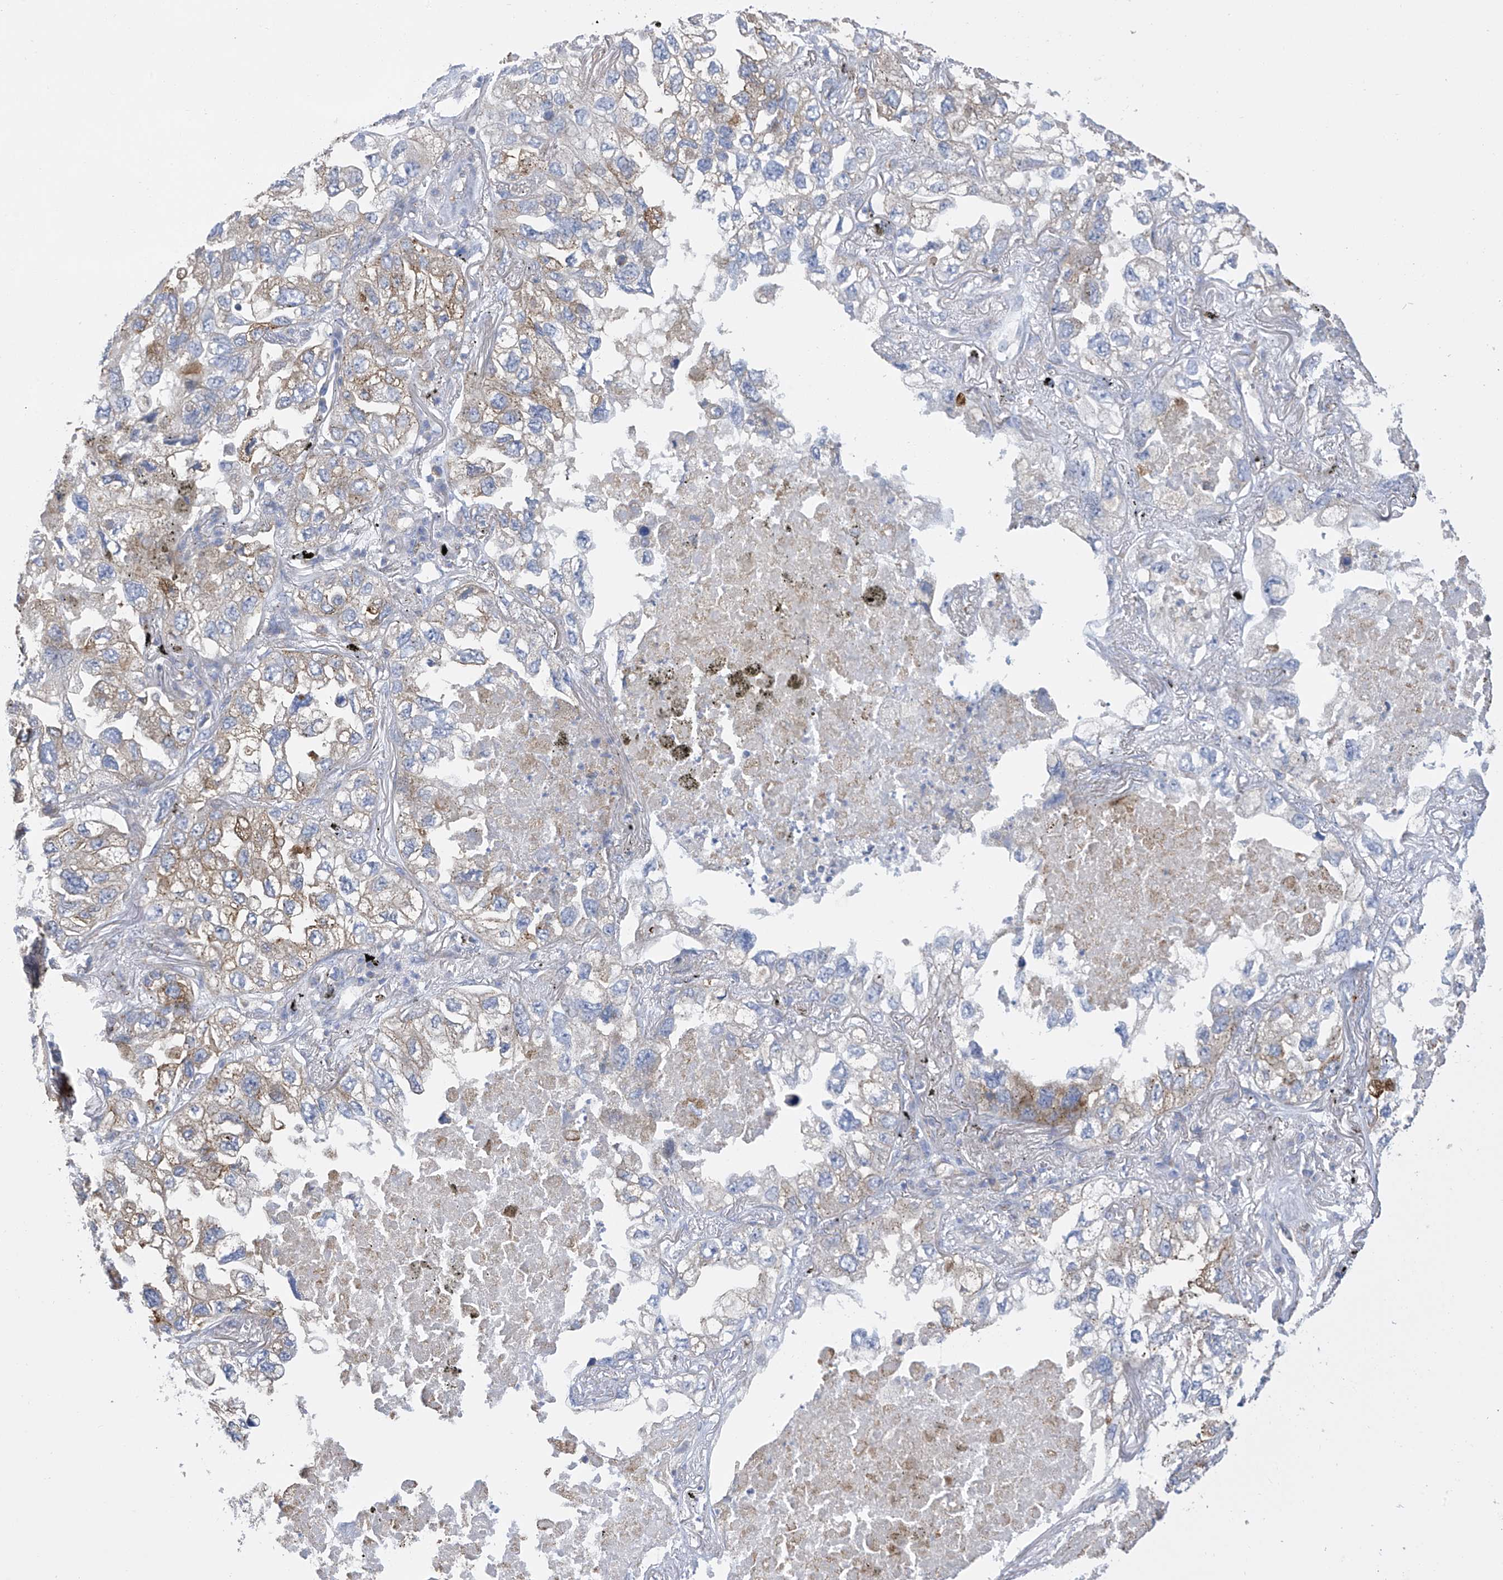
{"staining": {"intensity": "moderate", "quantity": "<25%", "location": "cytoplasmic/membranous"}, "tissue": "lung cancer", "cell_type": "Tumor cells", "image_type": "cancer", "snomed": [{"axis": "morphology", "description": "Adenocarcinoma, NOS"}, {"axis": "topography", "description": "Lung"}], "caption": "Adenocarcinoma (lung) tissue shows moderate cytoplasmic/membranous staining in approximately <25% of tumor cells, visualized by immunohistochemistry.", "gene": "ITM2B", "patient": {"sex": "male", "age": 65}}